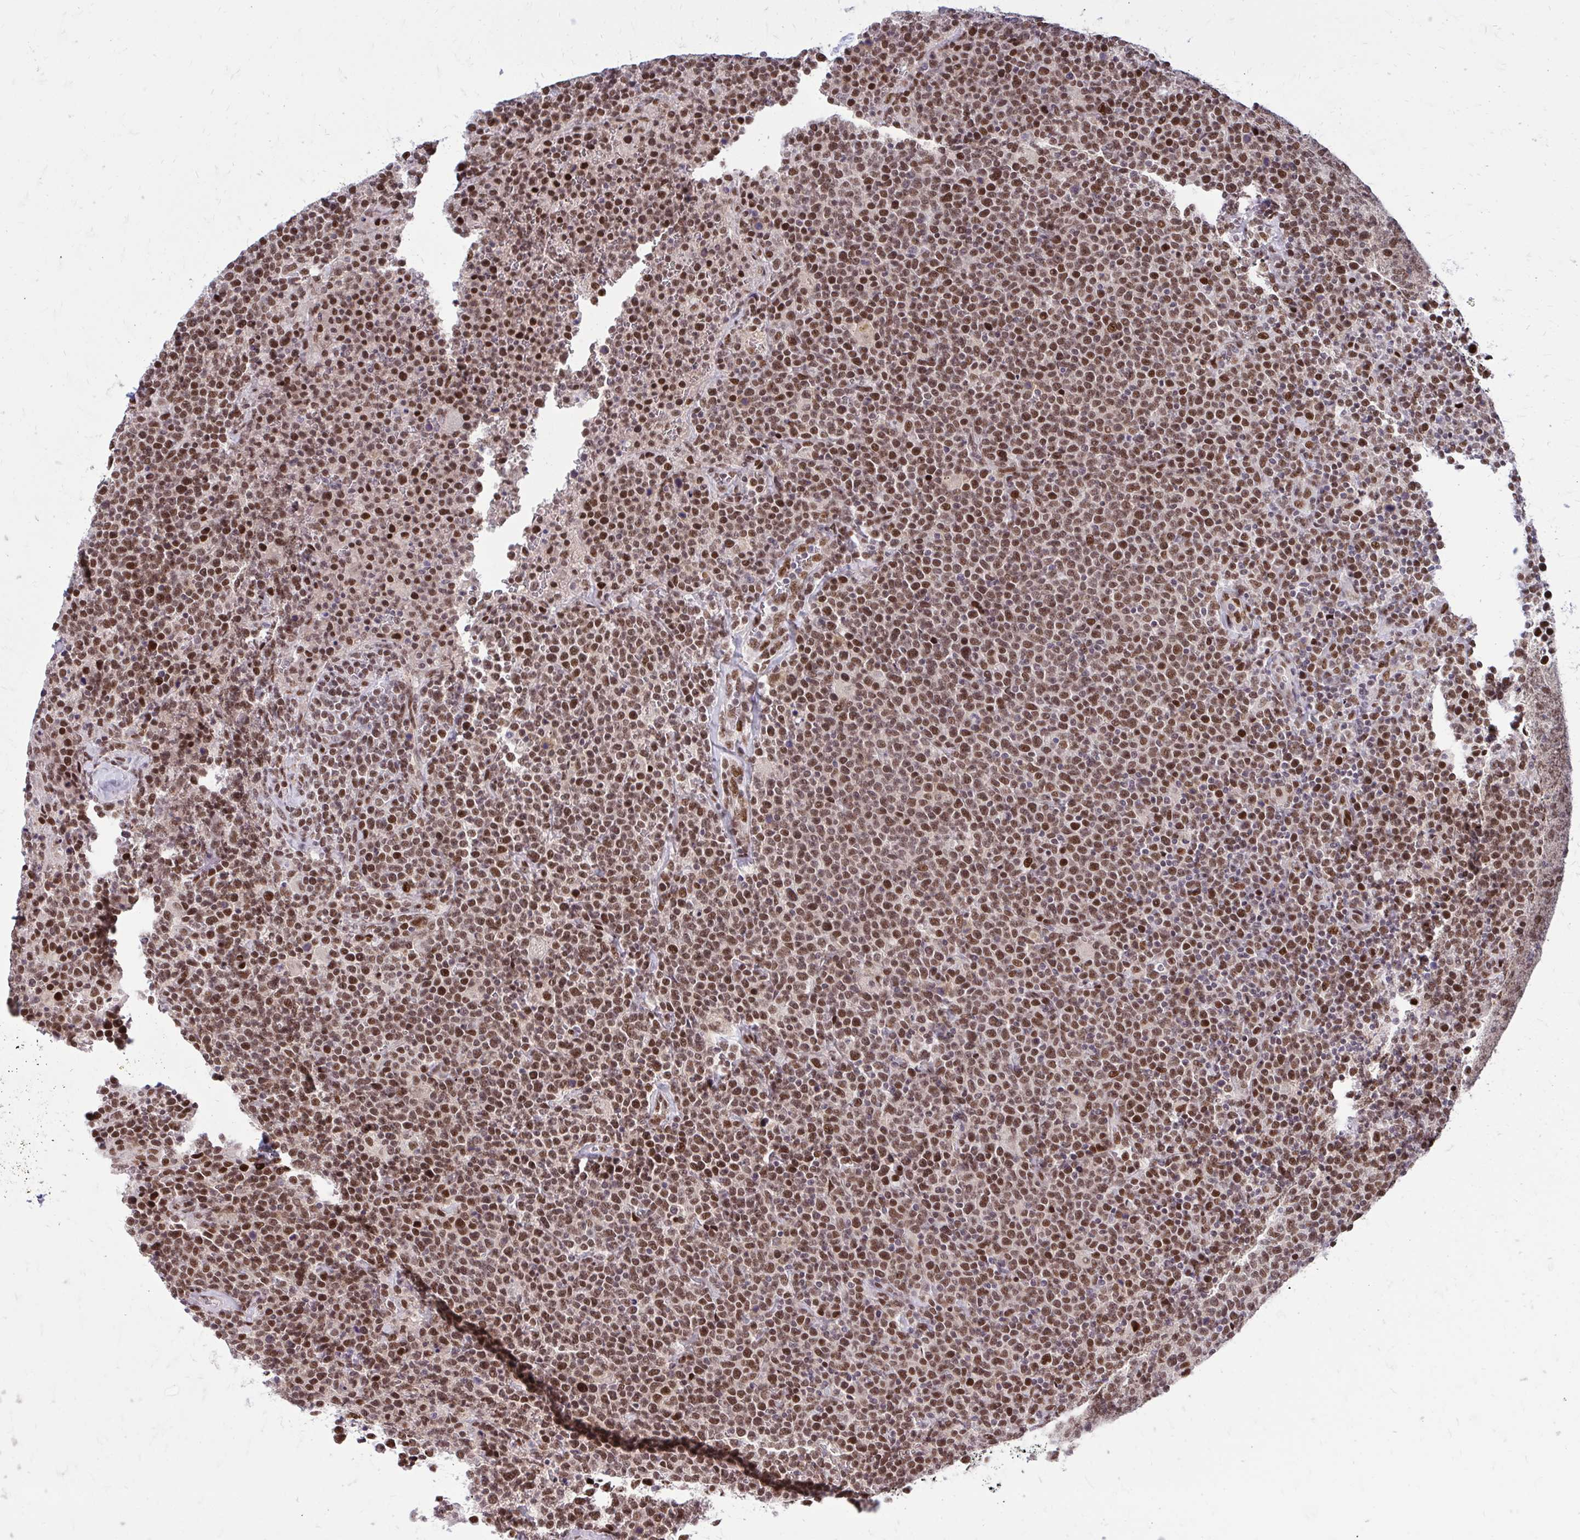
{"staining": {"intensity": "moderate", "quantity": ">75%", "location": "nuclear"}, "tissue": "lymphoma", "cell_type": "Tumor cells", "image_type": "cancer", "snomed": [{"axis": "morphology", "description": "Malignant lymphoma, non-Hodgkin's type, High grade"}, {"axis": "topography", "description": "Lymph node"}], "caption": "Lymphoma stained with DAB (3,3'-diaminobenzidine) immunohistochemistry (IHC) exhibits medium levels of moderate nuclear staining in about >75% of tumor cells. The protein is stained brown, and the nuclei are stained in blue (DAB IHC with brightfield microscopy, high magnification).", "gene": "PSME4", "patient": {"sex": "male", "age": 61}}